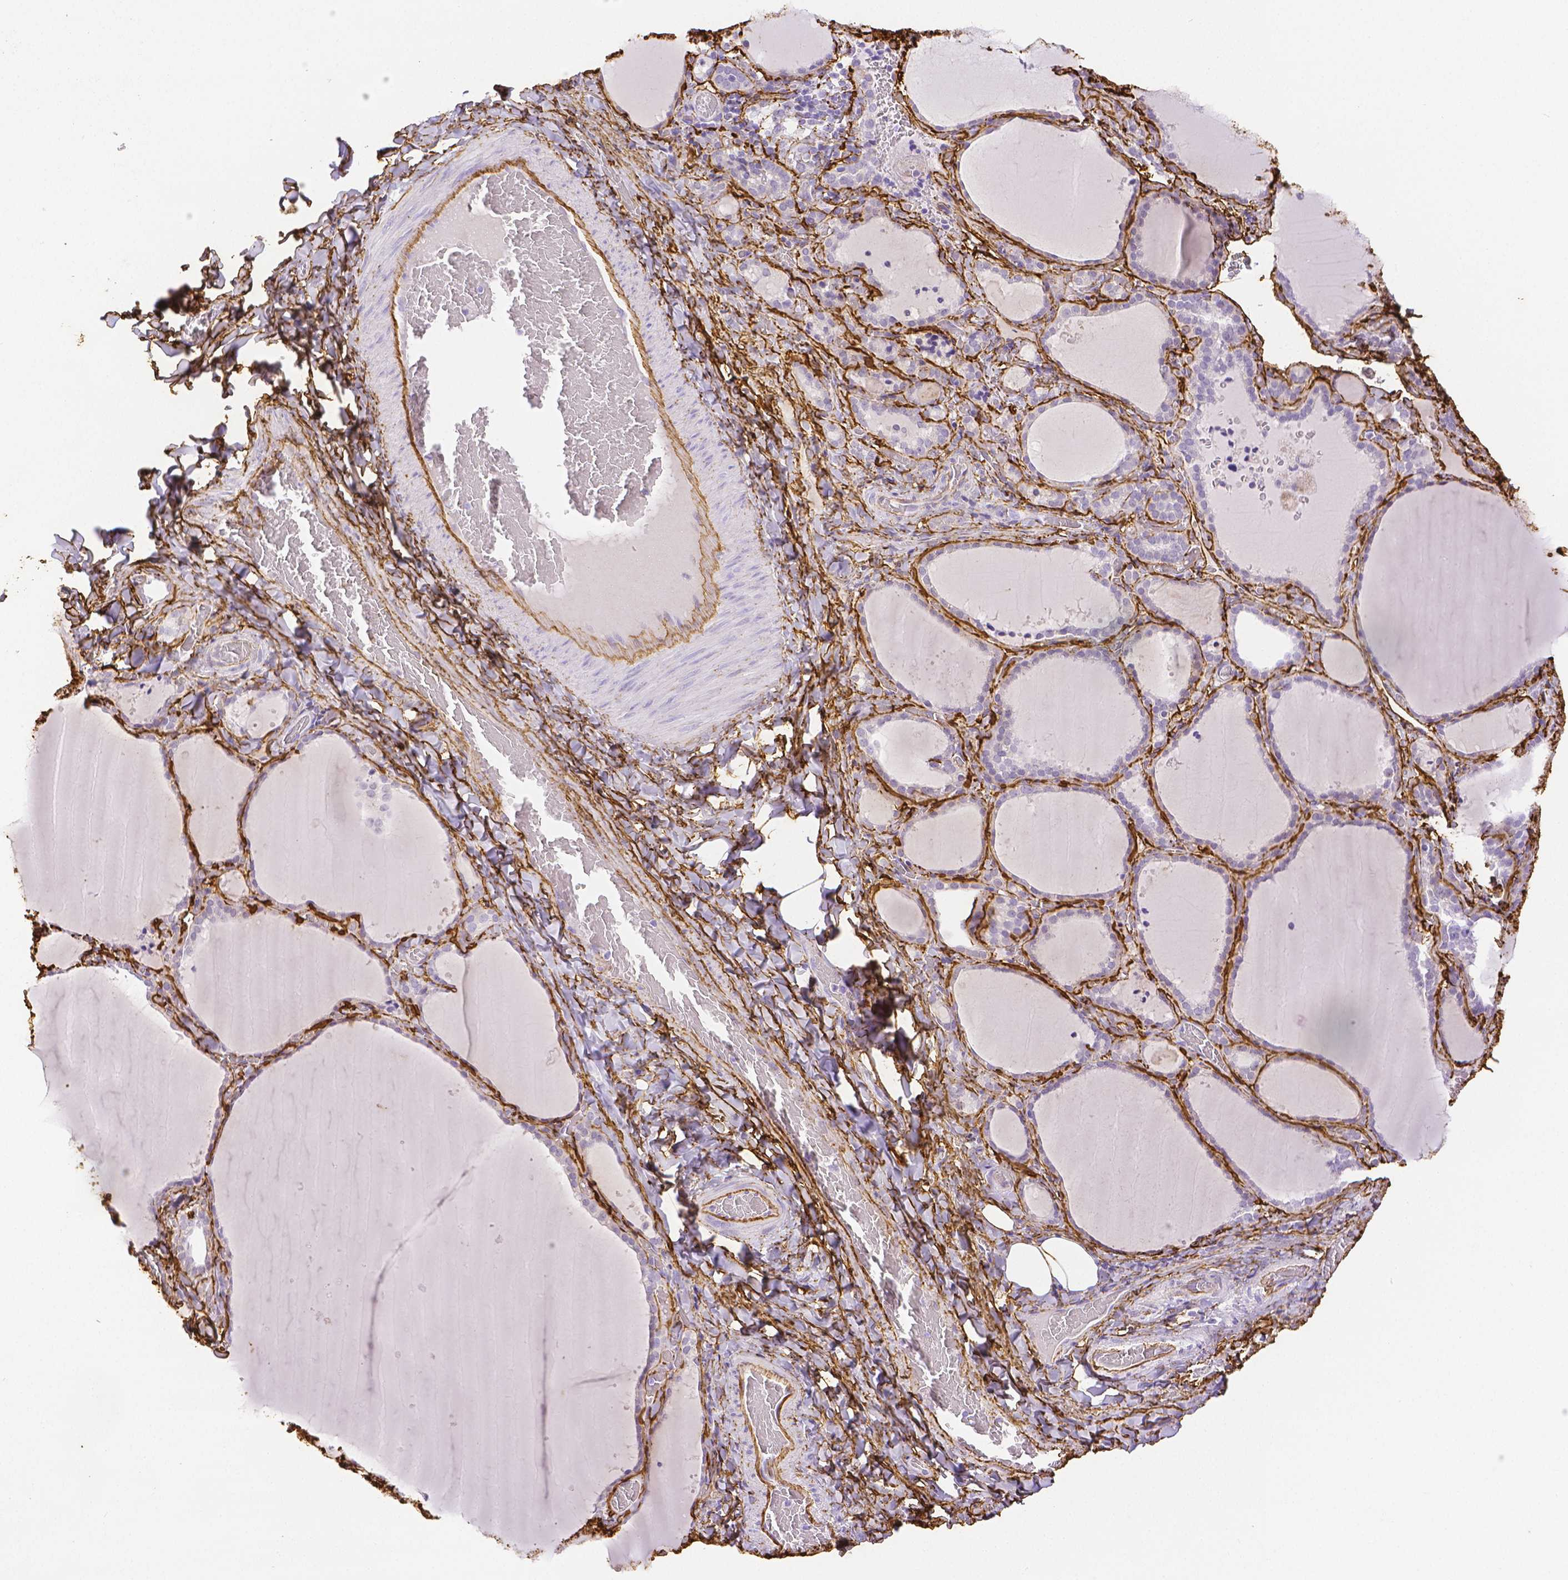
{"staining": {"intensity": "negative", "quantity": "none", "location": "none"}, "tissue": "thyroid gland", "cell_type": "Glandular cells", "image_type": "normal", "snomed": [{"axis": "morphology", "description": "Normal tissue, NOS"}, {"axis": "topography", "description": "Thyroid gland"}], "caption": "Glandular cells are negative for protein expression in benign human thyroid gland. (DAB immunohistochemistry, high magnification).", "gene": "FBN1", "patient": {"sex": "female", "age": 22}}